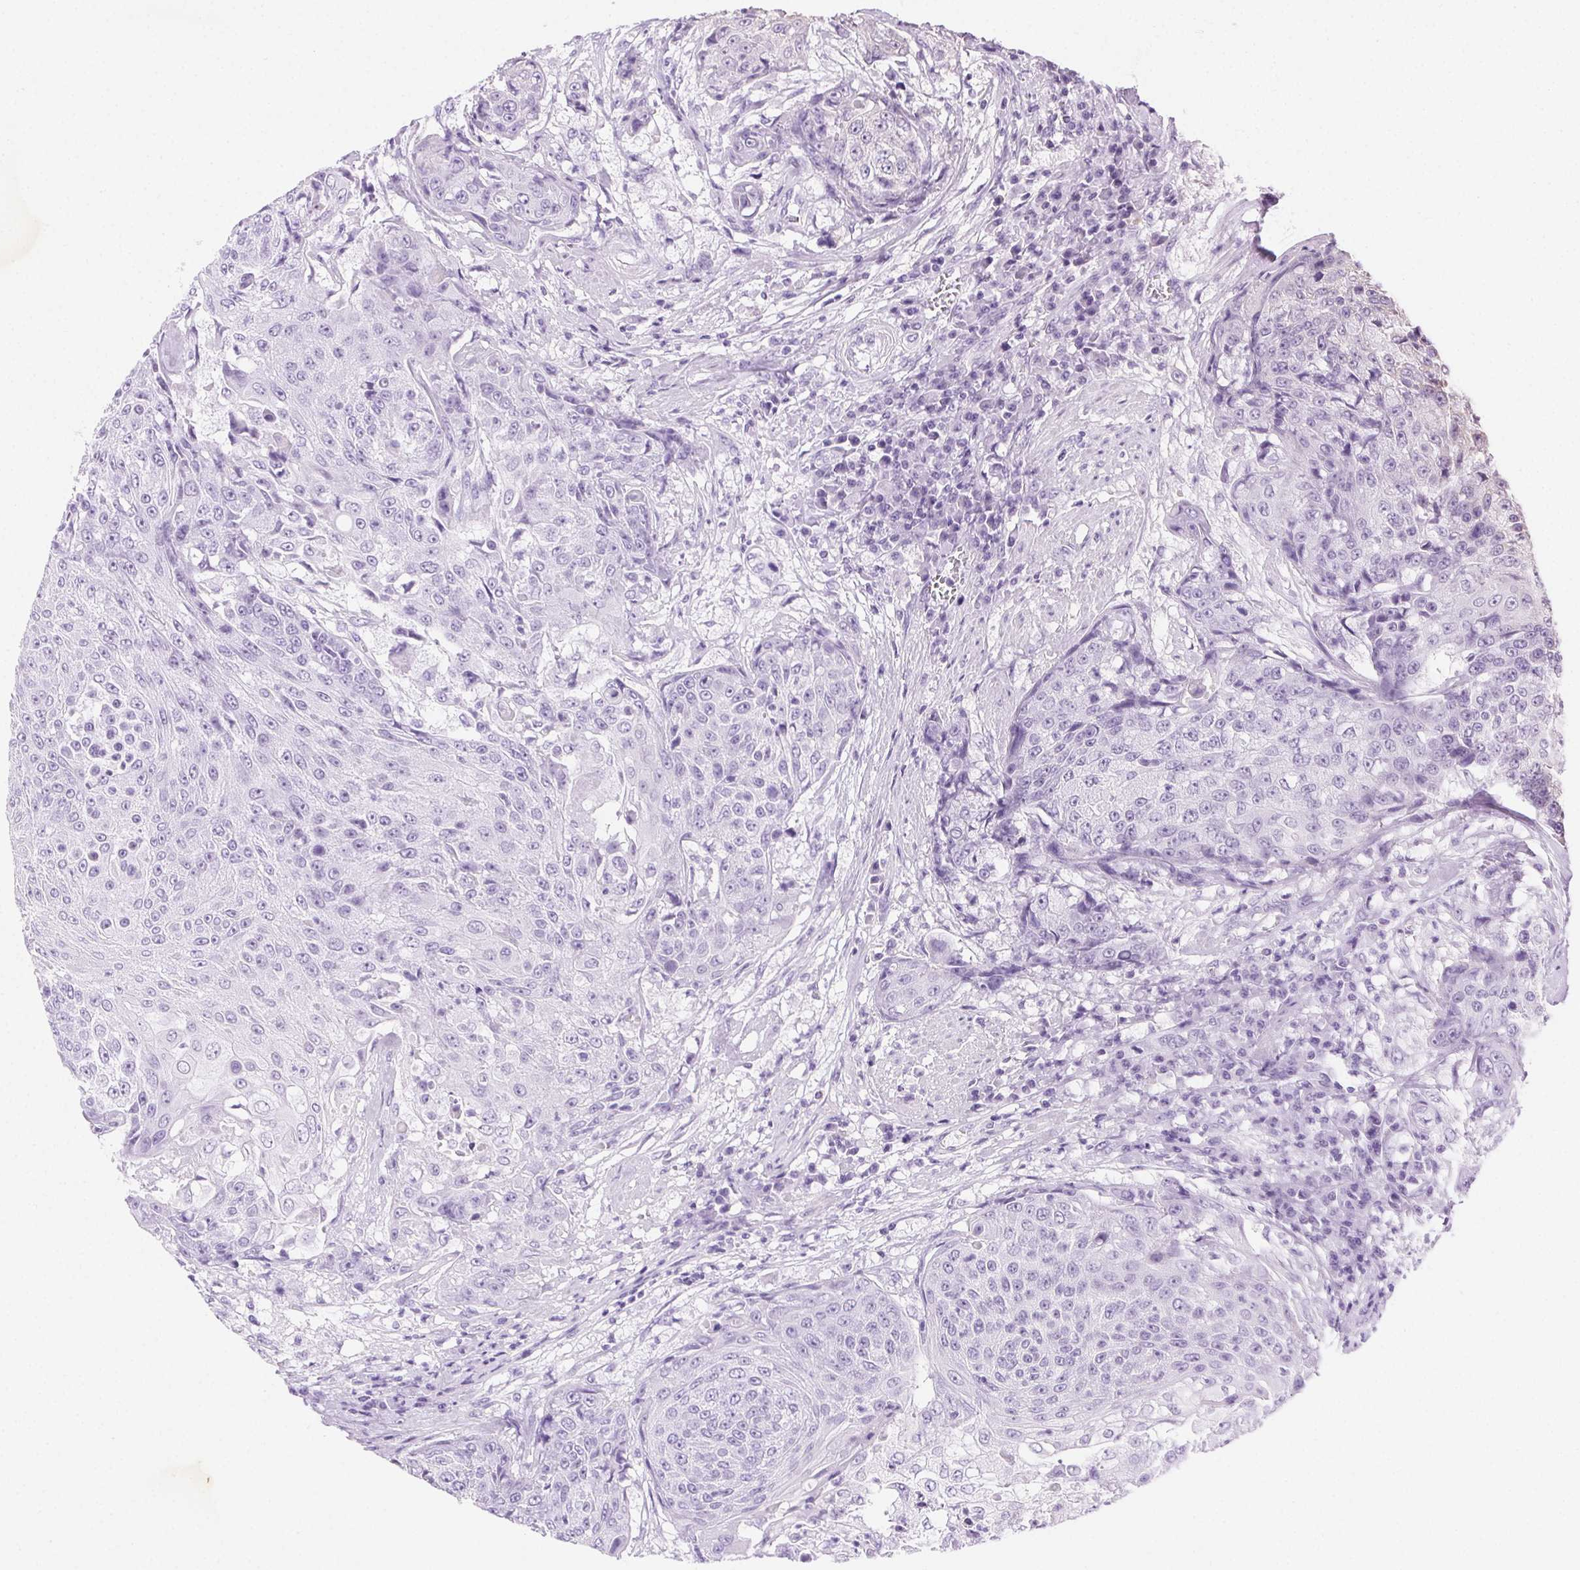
{"staining": {"intensity": "negative", "quantity": "none", "location": "none"}, "tissue": "urothelial cancer", "cell_type": "Tumor cells", "image_type": "cancer", "snomed": [{"axis": "morphology", "description": "Urothelial carcinoma, High grade"}, {"axis": "topography", "description": "Urinary bladder"}], "caption": "The micrograph shows no staining of tumor cells in urothelial cancer. (IHC, brightfield microscopy, high magnification).", "gene": "CLDN10", "patient": {"sex": "female", "age": 63}}